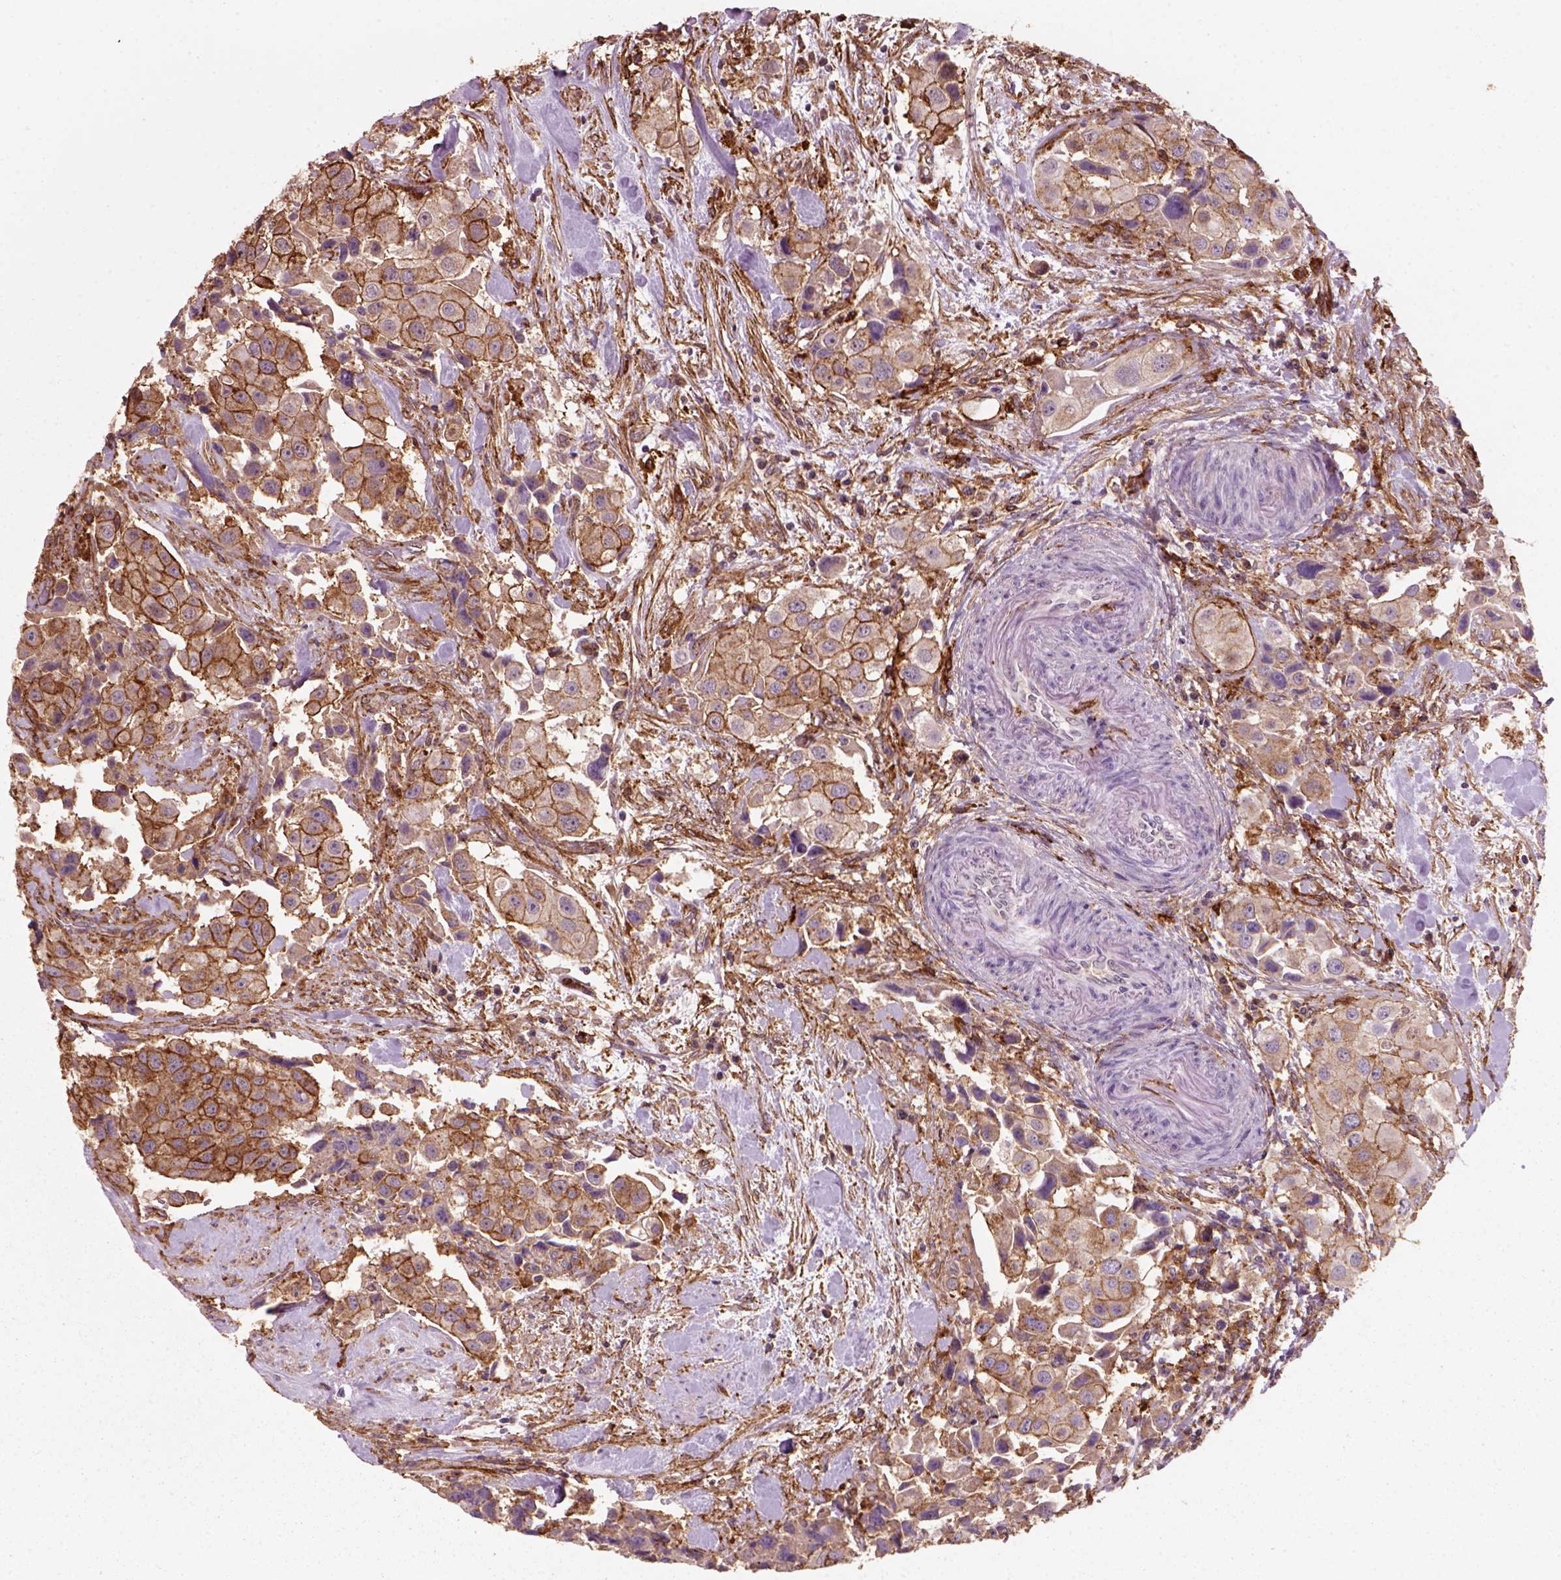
{"staining": {"intensity": "moderate", "quantity": "25%-75%", "location": "cytoplasmic/membranous"}, "tissue": "urothelial cancer", "cell_type": "Tumor cells", "image_type": "cancer", "snomed": [{"axis": "morphology", "description": "Urothelial carcinoma, High grade"}, {"axis": "topography", "description": "Urinary bladder"}], "caption": "Brown immunohistochemical staining in urothelial cancer demonstrates moderate cytoplasmic/membranous staining in about 25%-75% of tumor cells.", "gene": "MARCKS", "patient": {"sex": "female", "age": 64}}